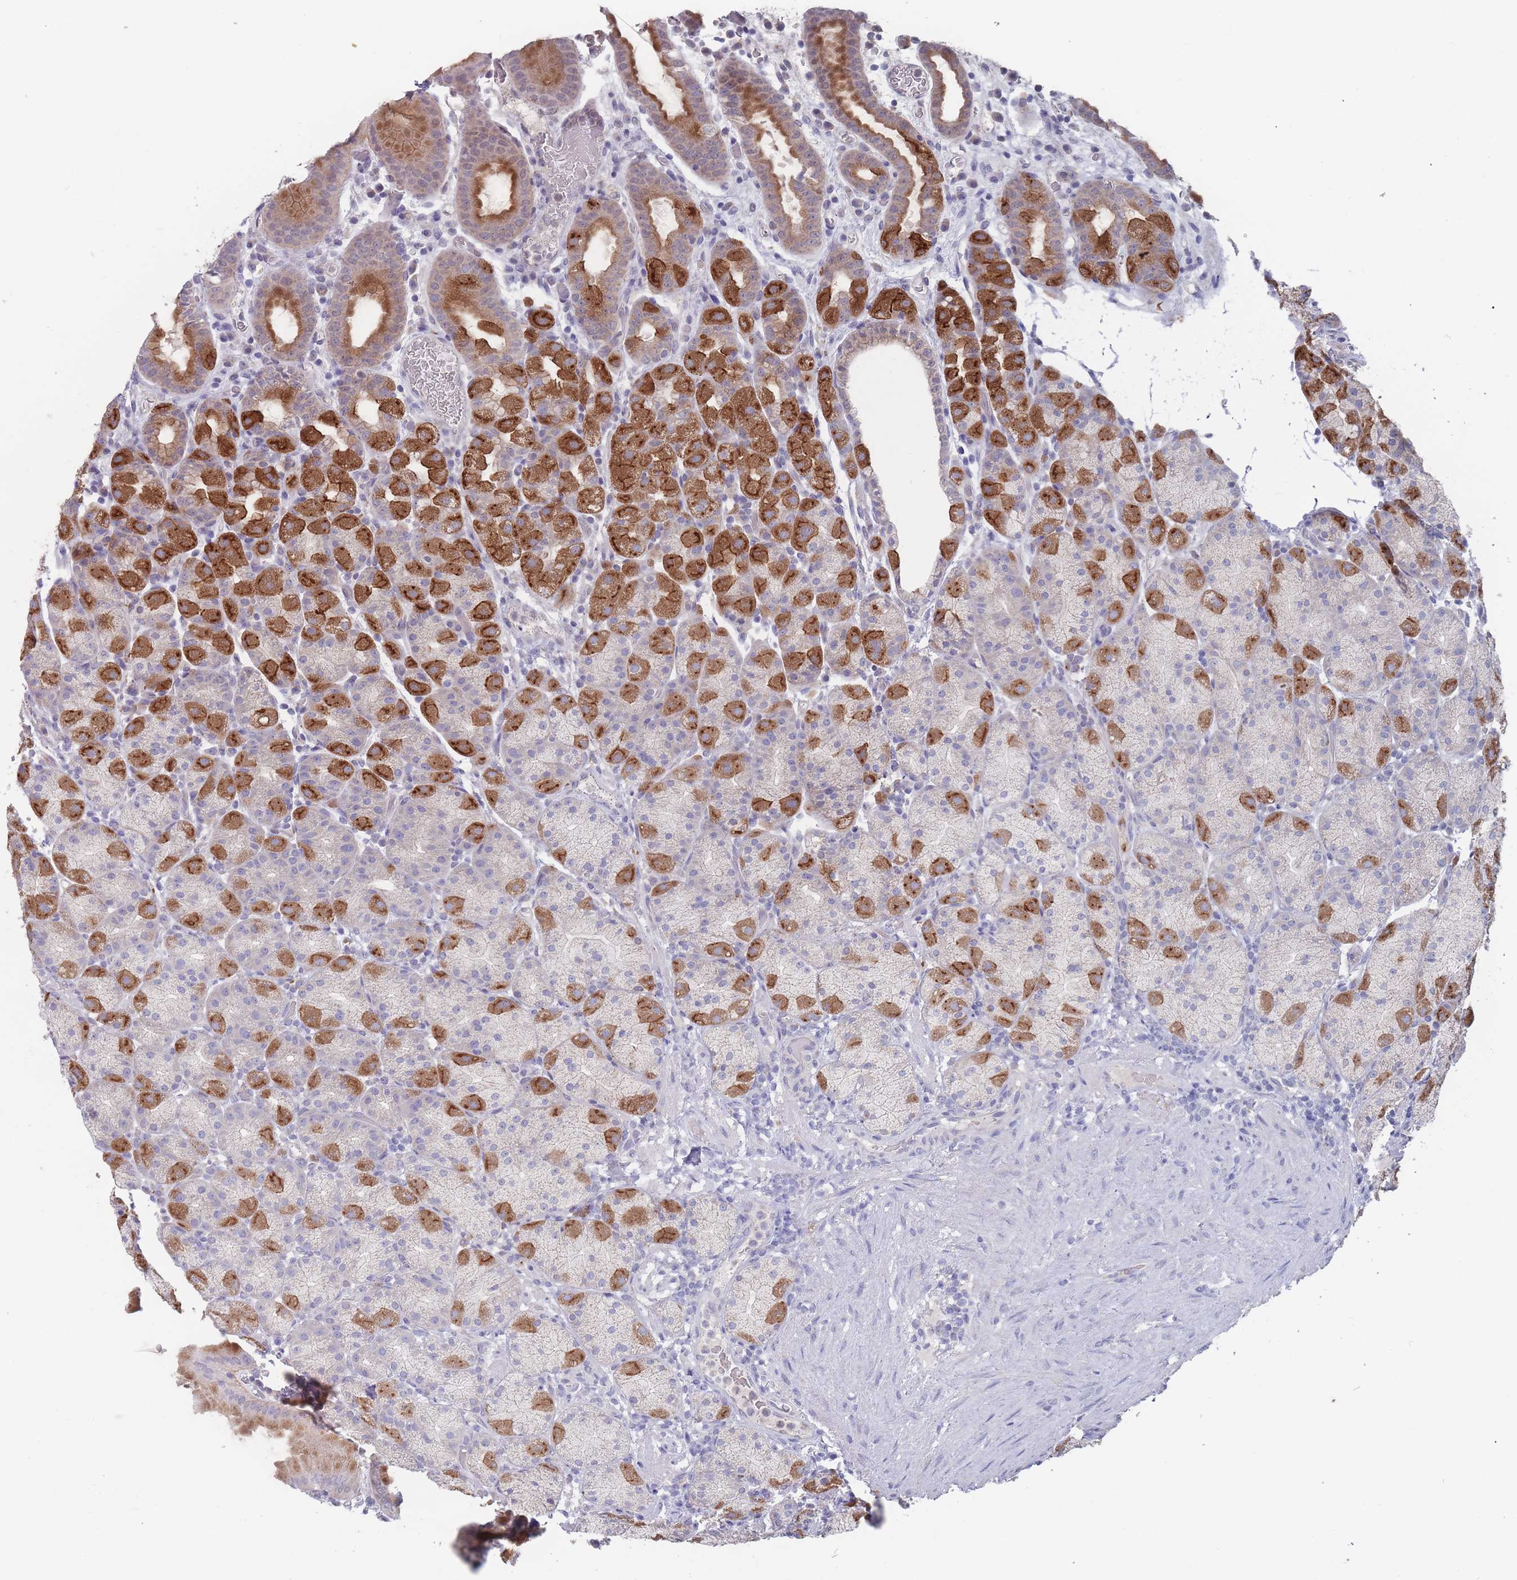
{"staining": {"intensity": "strong", "quantity": "25%-75%", "location": "cytoplasmic/membranous"}, "tissue": "stomach", "cell_type": "Glandular cells", "image_type": "normal", "snomed": [{"axis": "morphology", "description": "Normal tissue, NOS"}, {"axis": "topography", "description": "Stomach, upper"}, {"axis": "topography", "description": "Stomach, lower"}, {"axis": "topography", "description": "Small intestine"}], "caption": "Stomach stained for a protein reveals strong cytoplasmic/membranous positivity in glandular cells. The staining was performed using DAB, with brown indicating positive protein expression. Nuclei are stained blue with hematoxylin.", "gene": "PEX7", "patient": {"sex": "male", "age": 68}}